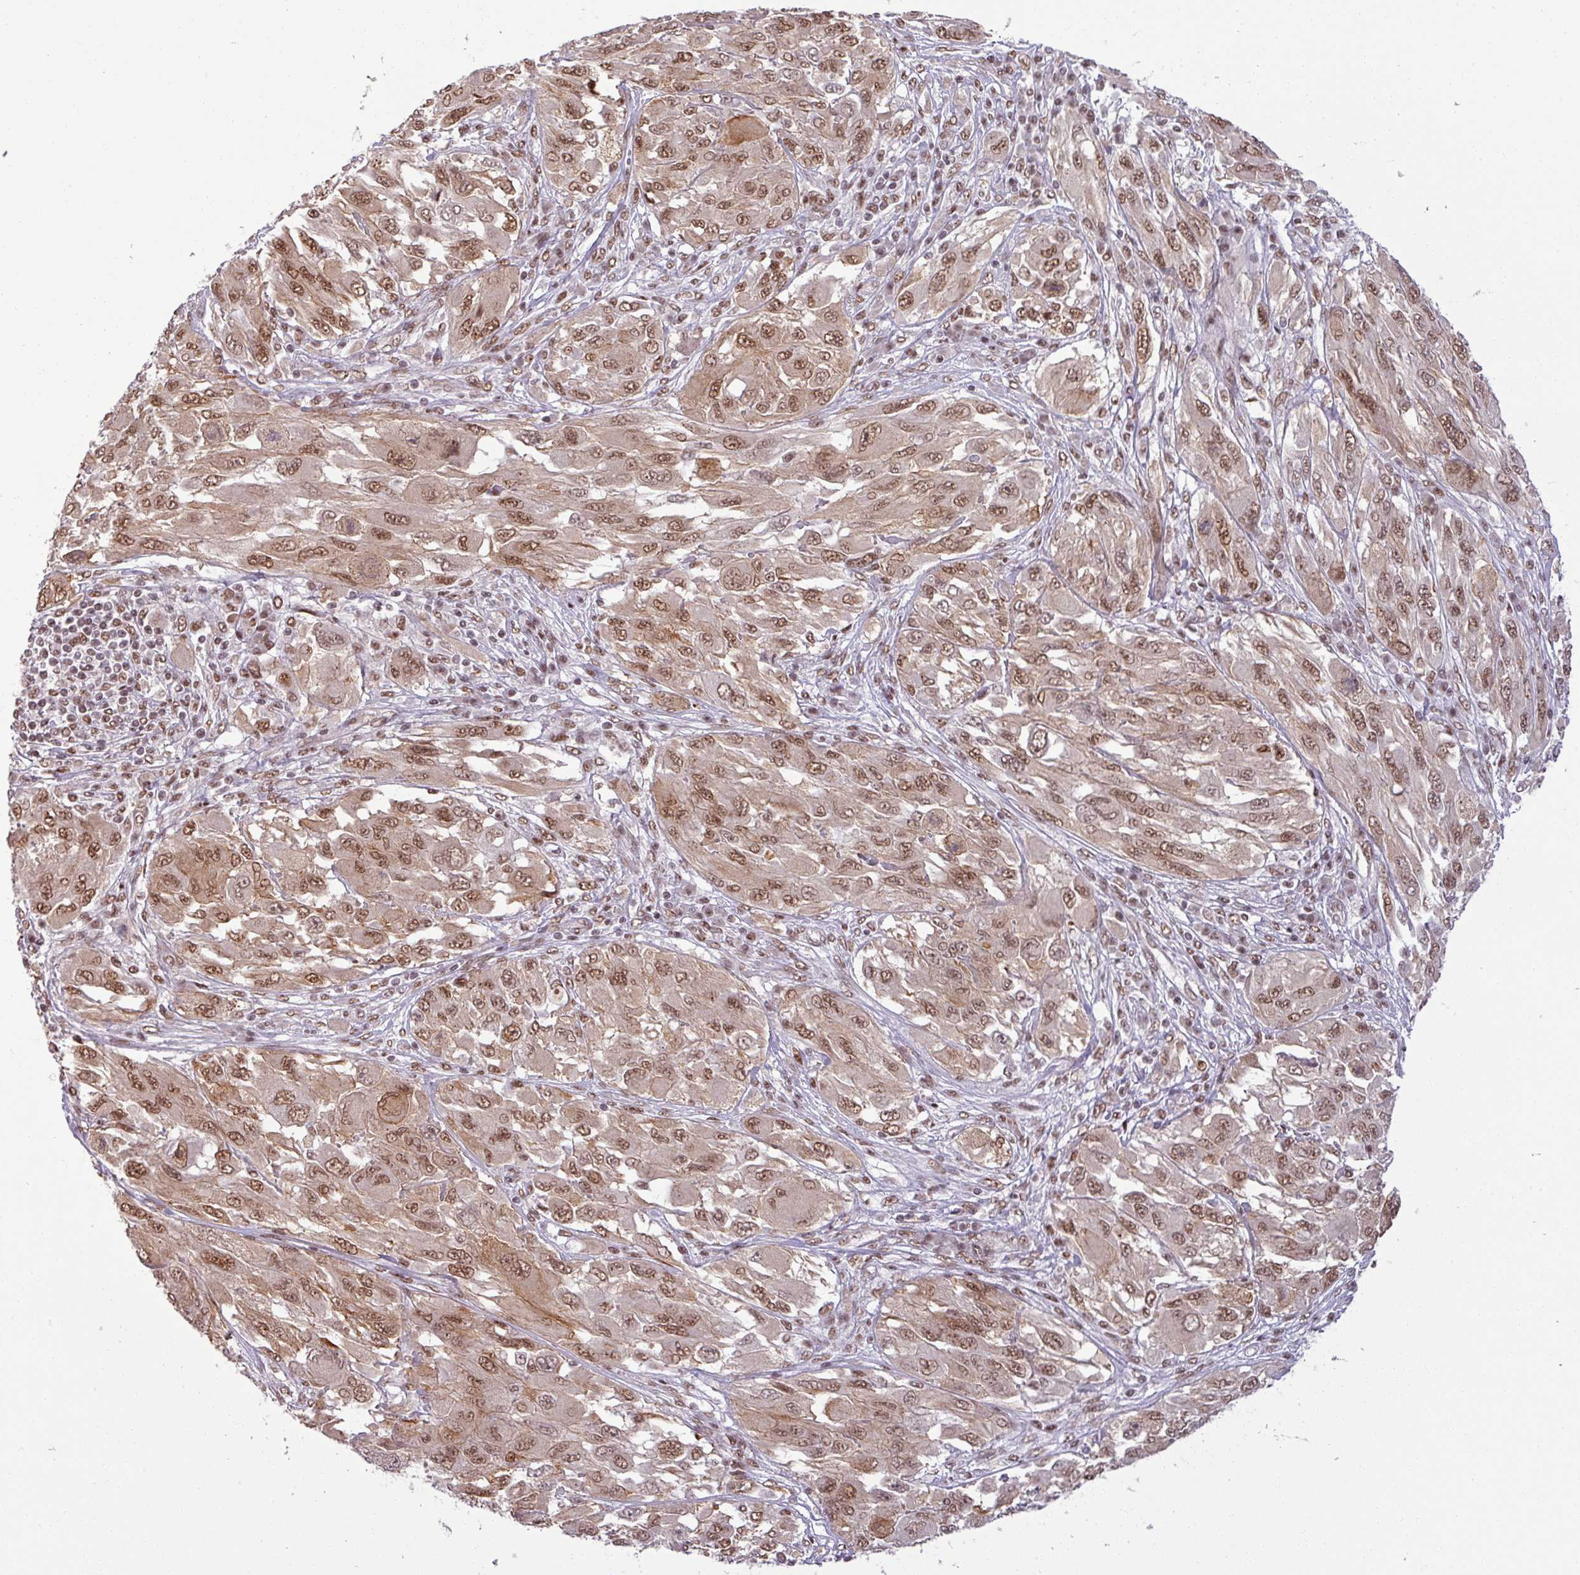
{"staining": {"intensity": "moderate", "quantity": ">75%", "location": "nuclear"}, "tissue": "melanoma", "cell_type": "Tumor cells", "image_type": "cancer", "snomed": [{"axis": "morphology", "description": "Malignant melanoma, NOS"}, {"axis": "topography", "description": "Skin"}], "caption": "Tumor cells display moderate nuclear expression in approximately >75% of cells in melanoma.", "gene": "PTPN20", "patient": {"sex": "female", "age": 91}}